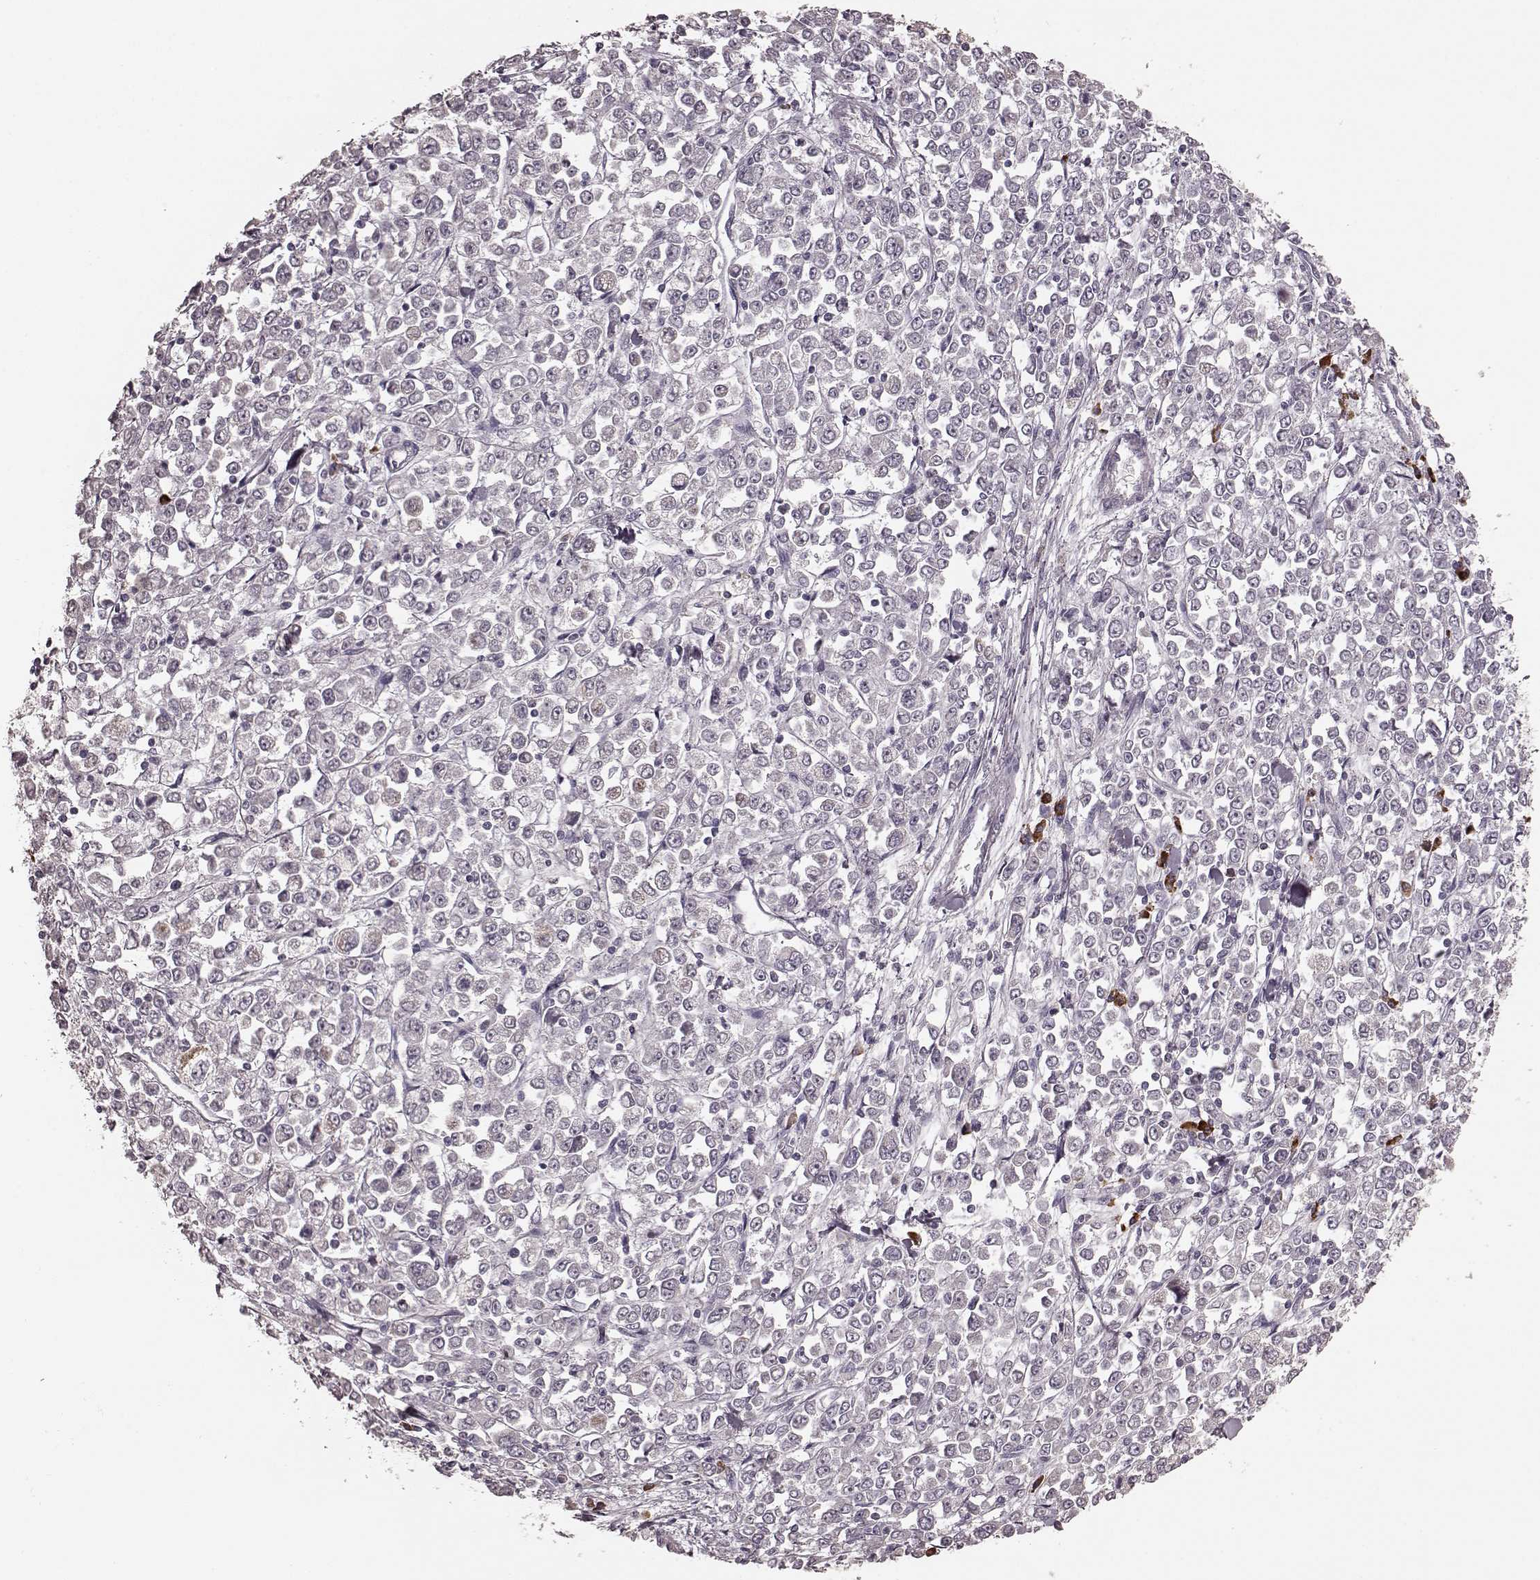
{"staining": {"intensity": "negative", "quantity": "none", "location": "none"}, "tissue": "stomach cancer", "cell_type": "Tumor cells", "image_type": "cancer", "snomed": [{"axis": "morphology", "description": "Adenocarcinoma, NOS"}, {"axis": "topography", "description": "Stomach, upper"}], "caption": "This histopathology image is of adenocarcinoma (stomach) stained with immunohistochemistry to label a protein in brown with the nuclei are counter-stained blue. There is no positivity in tumor cells.", "gene": "CD28", "patient": {"sex": "male", "age": 70}}